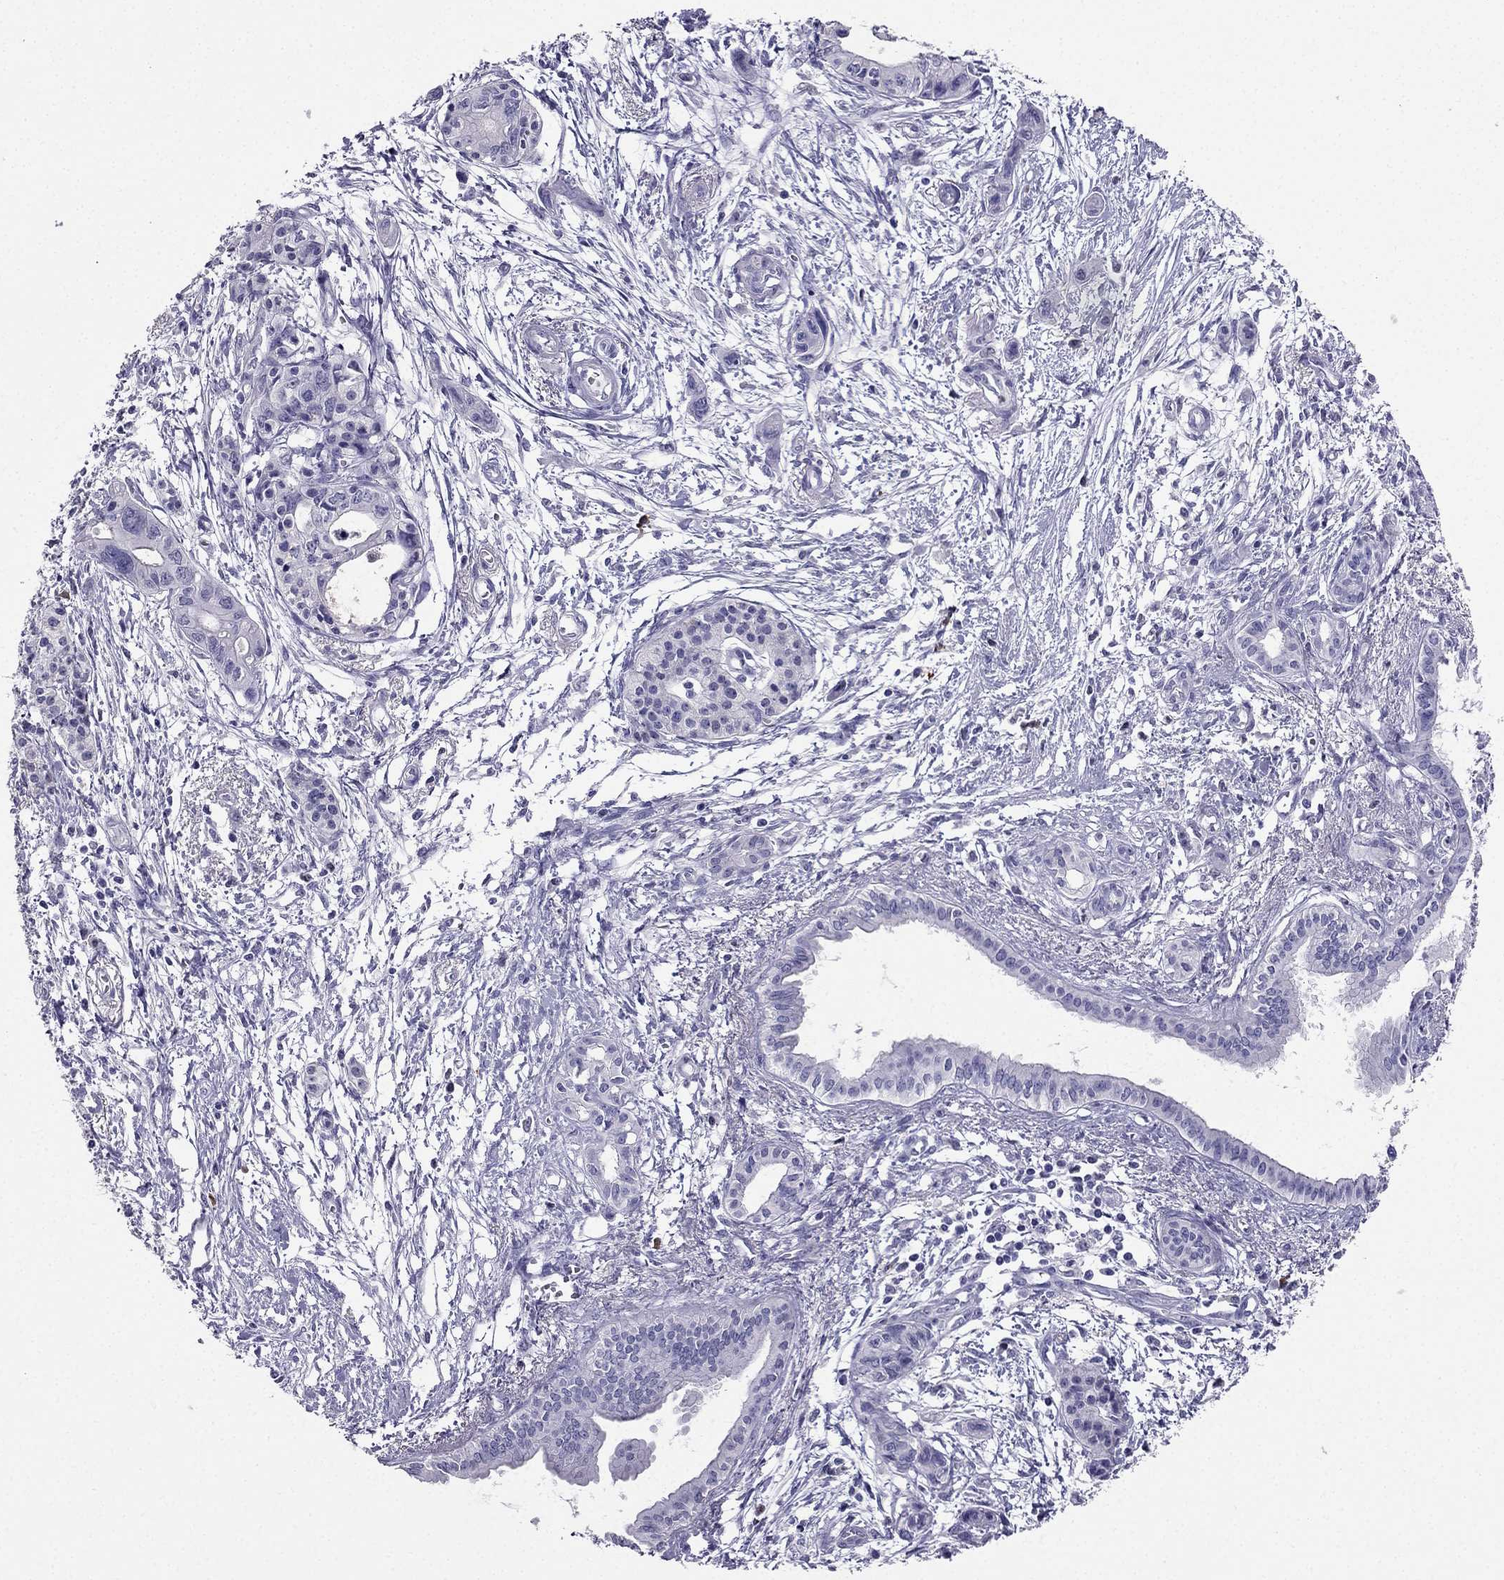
{"staining": {"intensity": "negative", "quantity": "none", "location": "none"}, "tissue": "pancreatic cancer", "cell_type": "Tumor cells", "image_type": "cancer", "snomed": [{"axis": "morphology", "description": "Adenocarcinoma, NOS"}, {"axis": "topography", "description": "Pancreas"}], "caption": "High power microscopy micrograph of an immunohistochemistry (IHC) image of pancreatic cancer (adenocarcinoma), revealing no significant positivity in tumor cells. The staining is performed using DAB brown chromogen with nuclei counter-stained in using hematoxylin.", "gene": "ARID3A", "patient": {"sex": "female", "age": 76}}